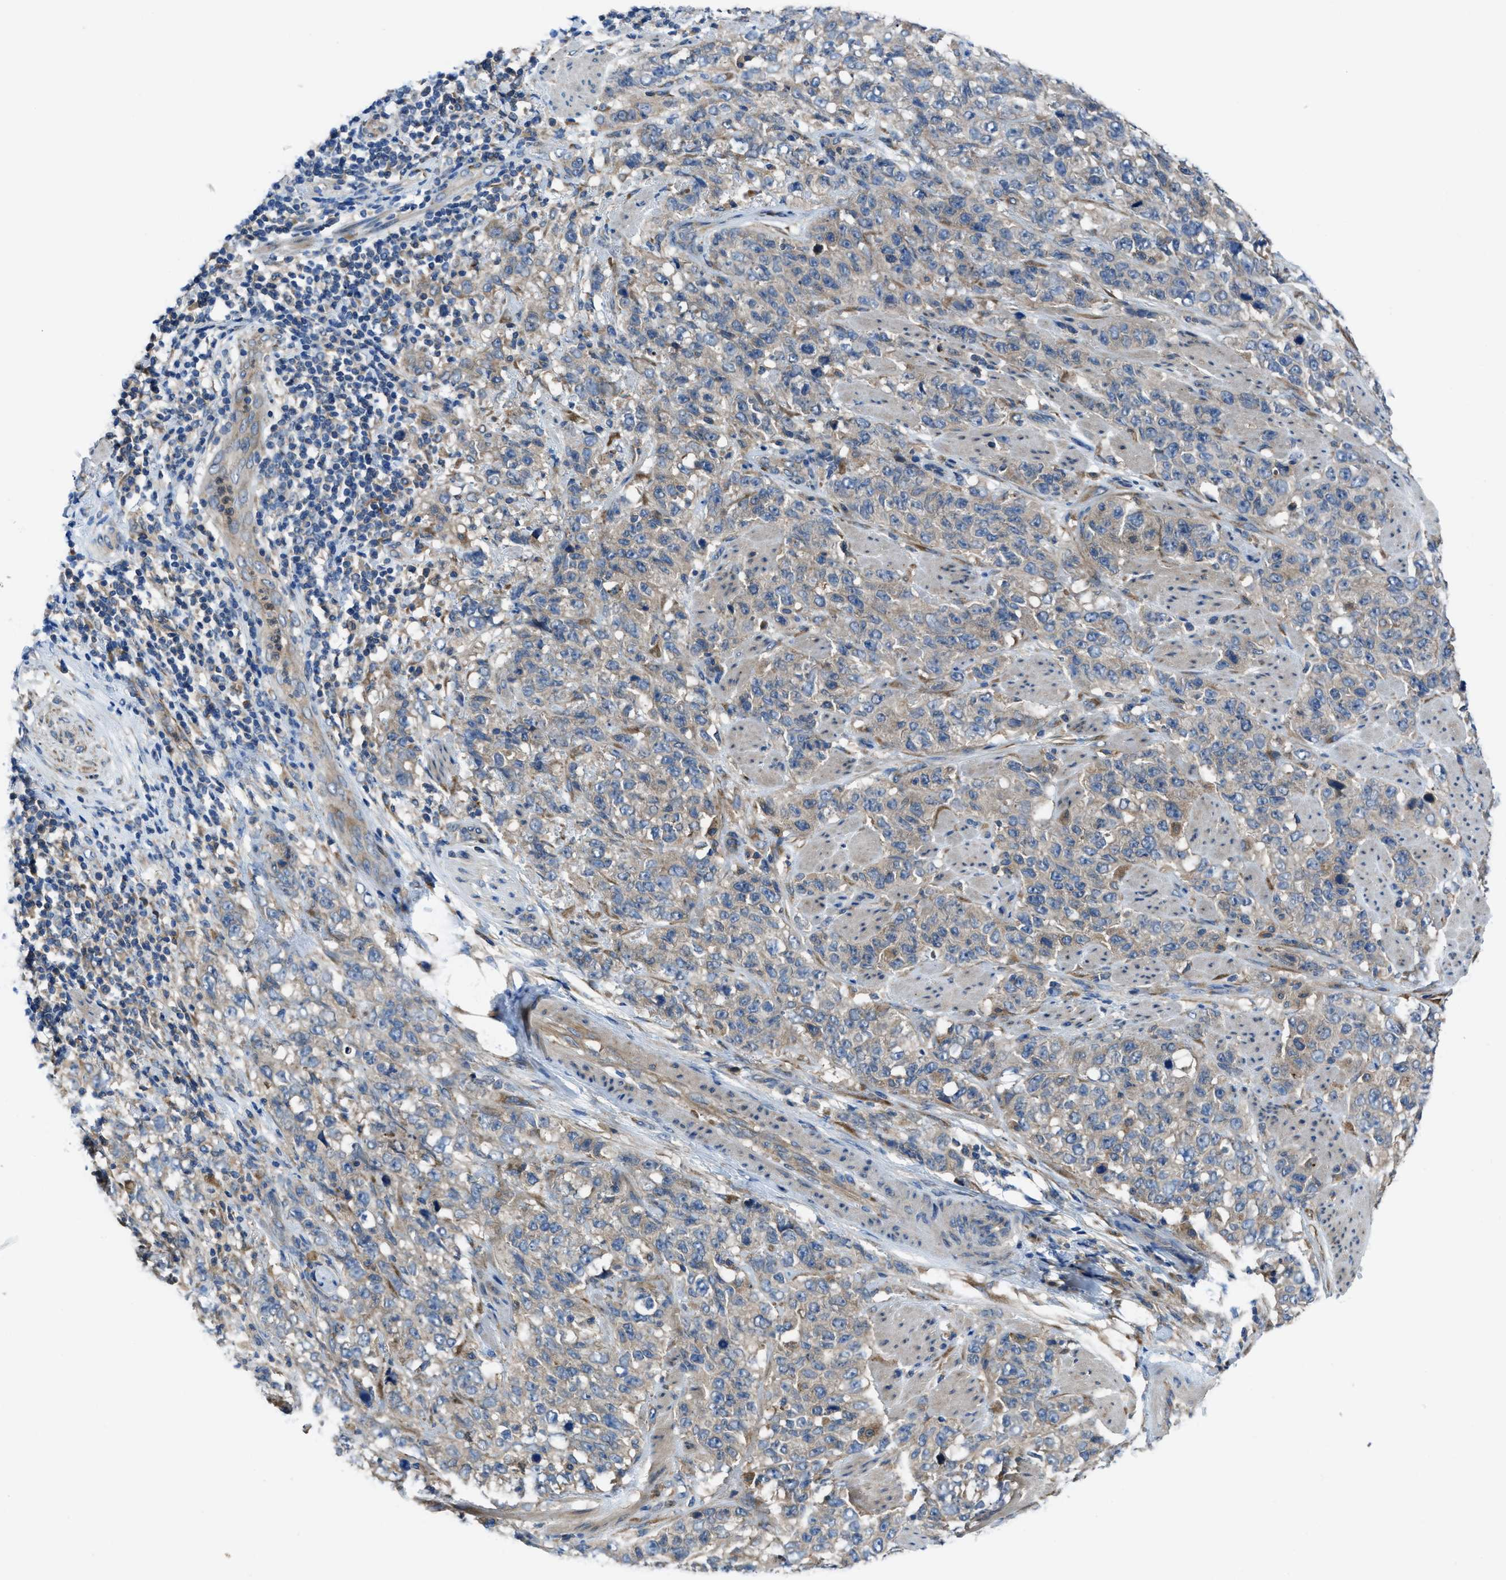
{"staining": {"intensity": "weak", "quantity": ">75%", "location": "cytoplasmic/membranous"}, "tissue": "stomach cancer", "cell_type": "Tumor cells", "image_type": "cancer", "snomed": [{"axis": "morphology", "description": "Adenocarcinoma, NOS"}, {"axis": "topography", "description": "Stomach"}], "caption": "Human stomach adenocarcinoma stained with a brown dye displays weak cytoplasmic/membranous positive staining in about >75% of tumor cells.", "gene": "MAP3K20", "patient": {"sex": "male", "age": 48}}